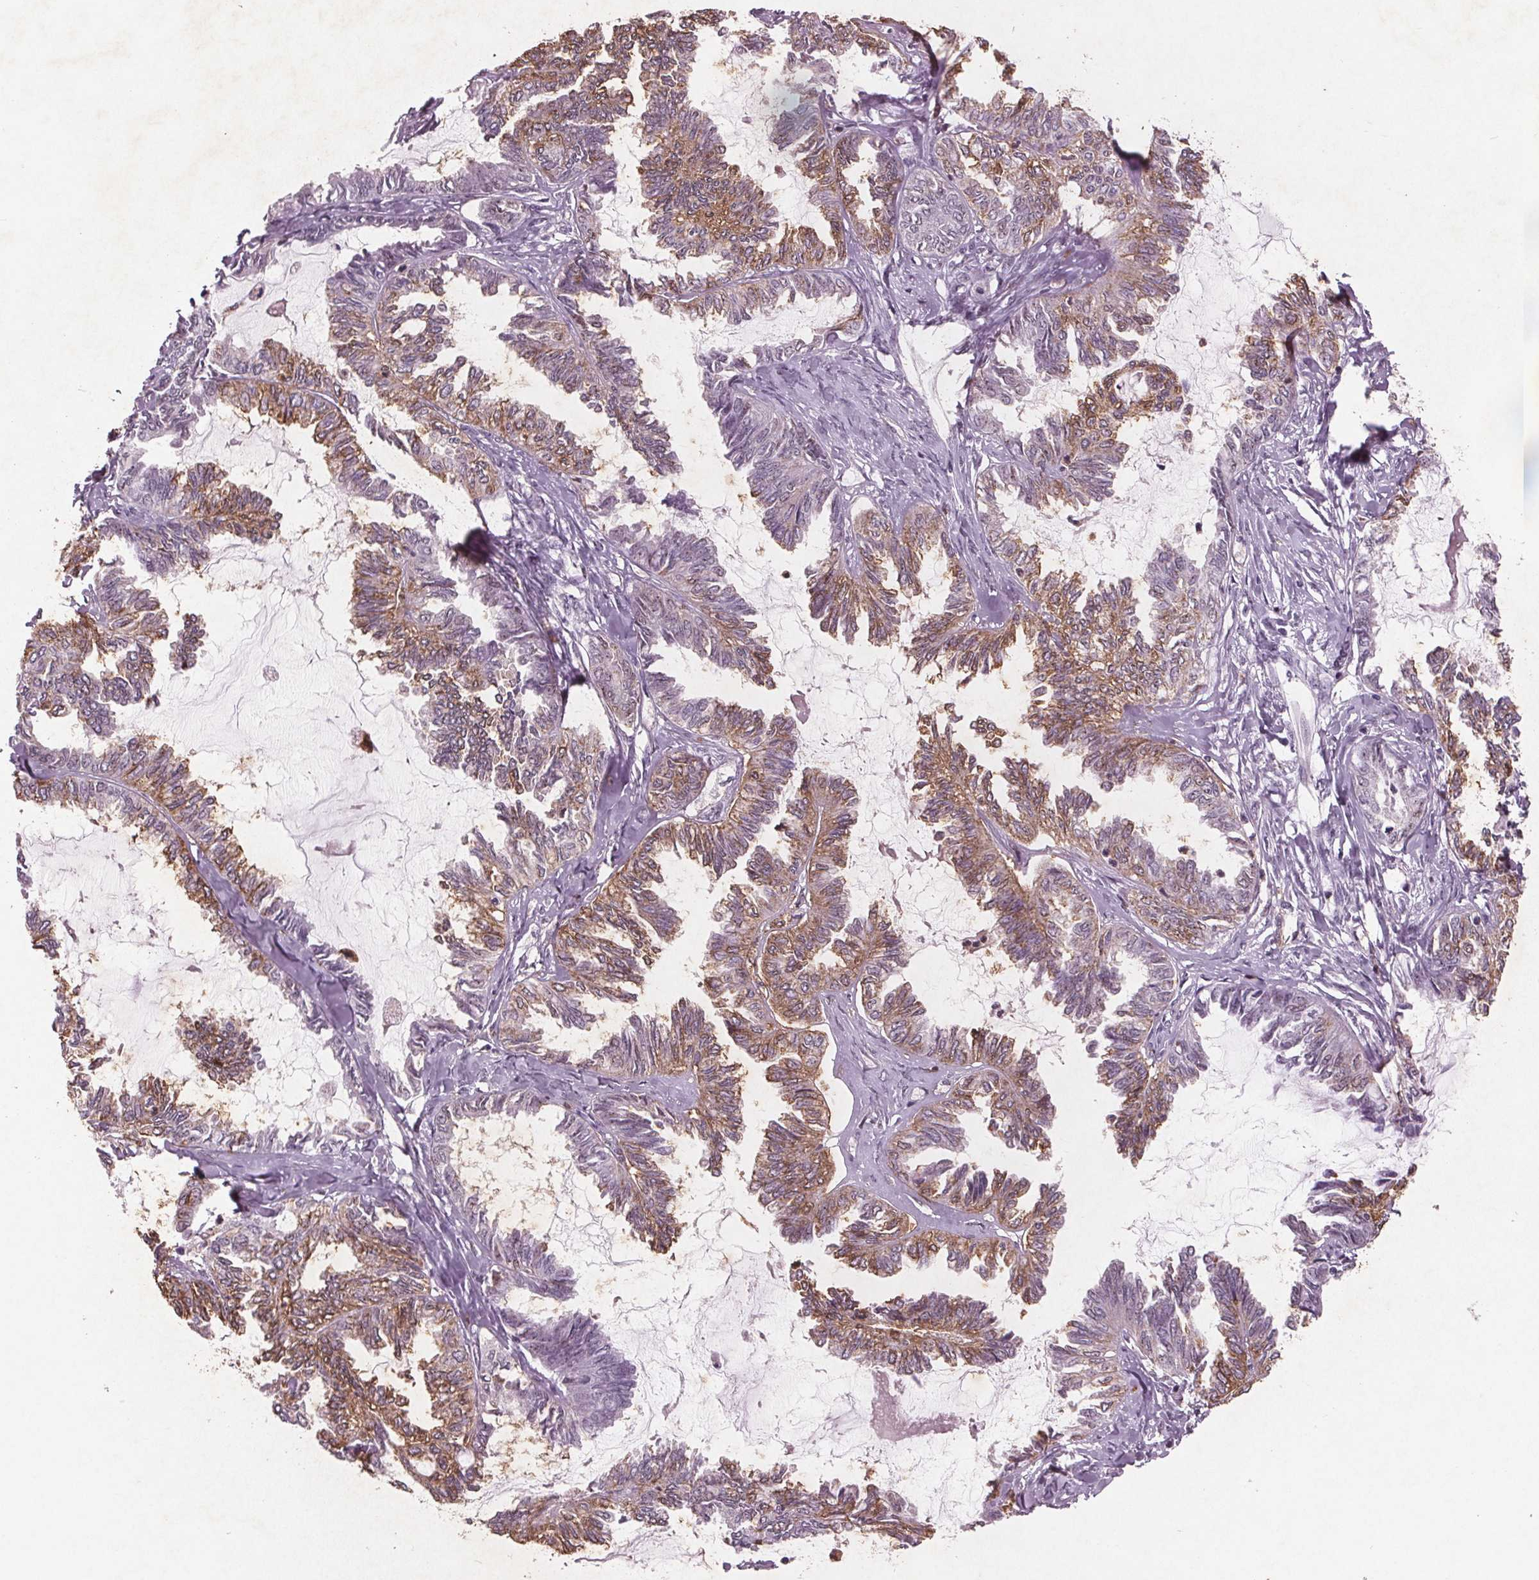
{"staining": {"intensity": "weak", "quantity": ">75%", "location": "cytoplasmic/membranous"}, "tissue": "ovarian cancer", "cell_type": "Tumor cells", "image_type": "cancer", "snomed": [{"axis": "morphology", "description": "Carcinoma, endometroid"}, {"axis": "topography", "description": "Ovary"}], "caption": "Ovarian cancer tissue exhibits weak cytoplasmic/membranous positivity in approximately >75% of tumor cells, visualized by immunohistochemistry.", "gene": "RPS6KA2", "patient": {"sex": "female", "age": 70}}